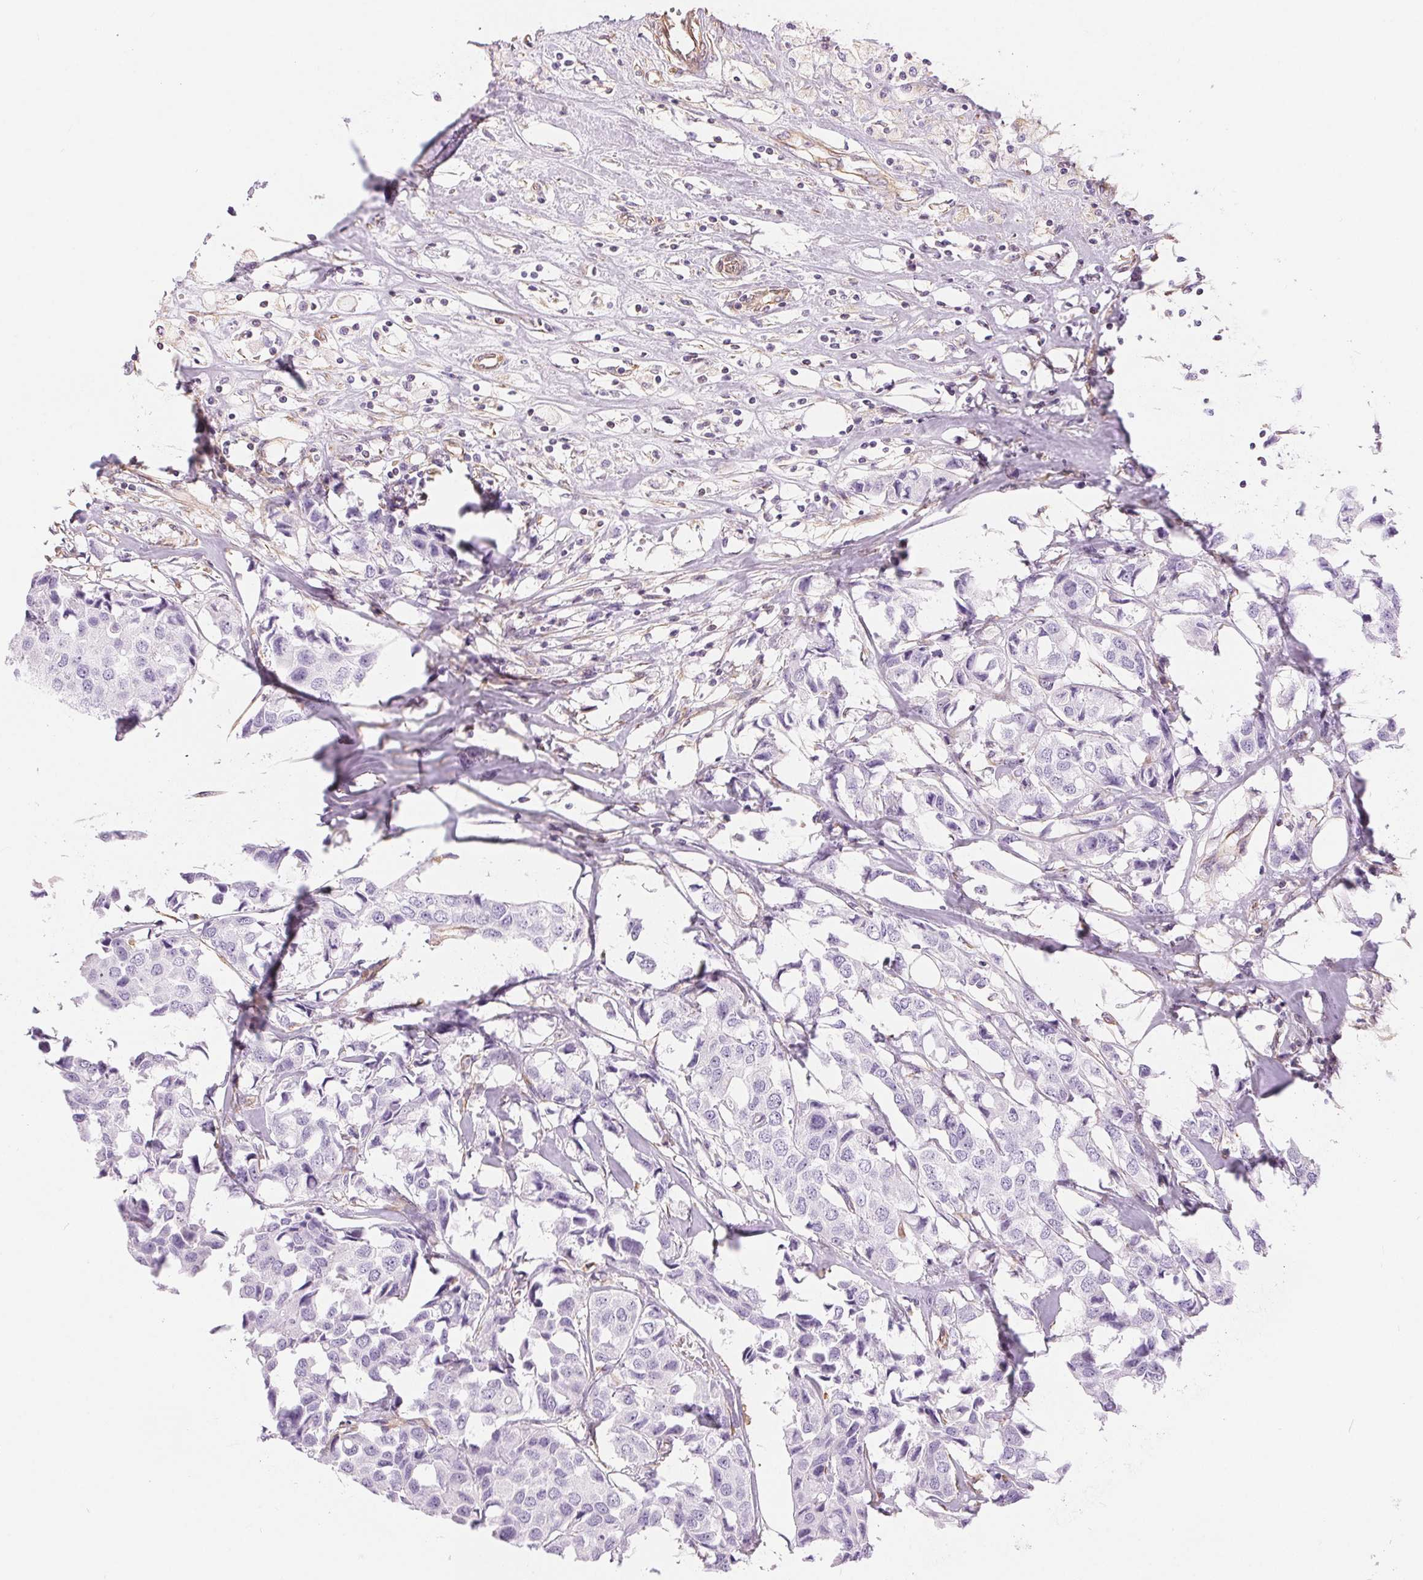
{"staining": {"intensity": "negative", "quantity": "none", "location": "none"}, "tissue": "breast cancer", "cell_type": "Tumor cells", "image_type": "cancer", "snomed": [{"axis": "morphology", "description": "Duct carcinoma"}, {"axis": "topography", "description": "Breast"}], "caption": "The IHC image has no significant expression in tumor cells of breast cancer (invasive ductal carcinoma) tissue.", "gene": "GFAP", "patient": {"sex": "female", "age": 80}}